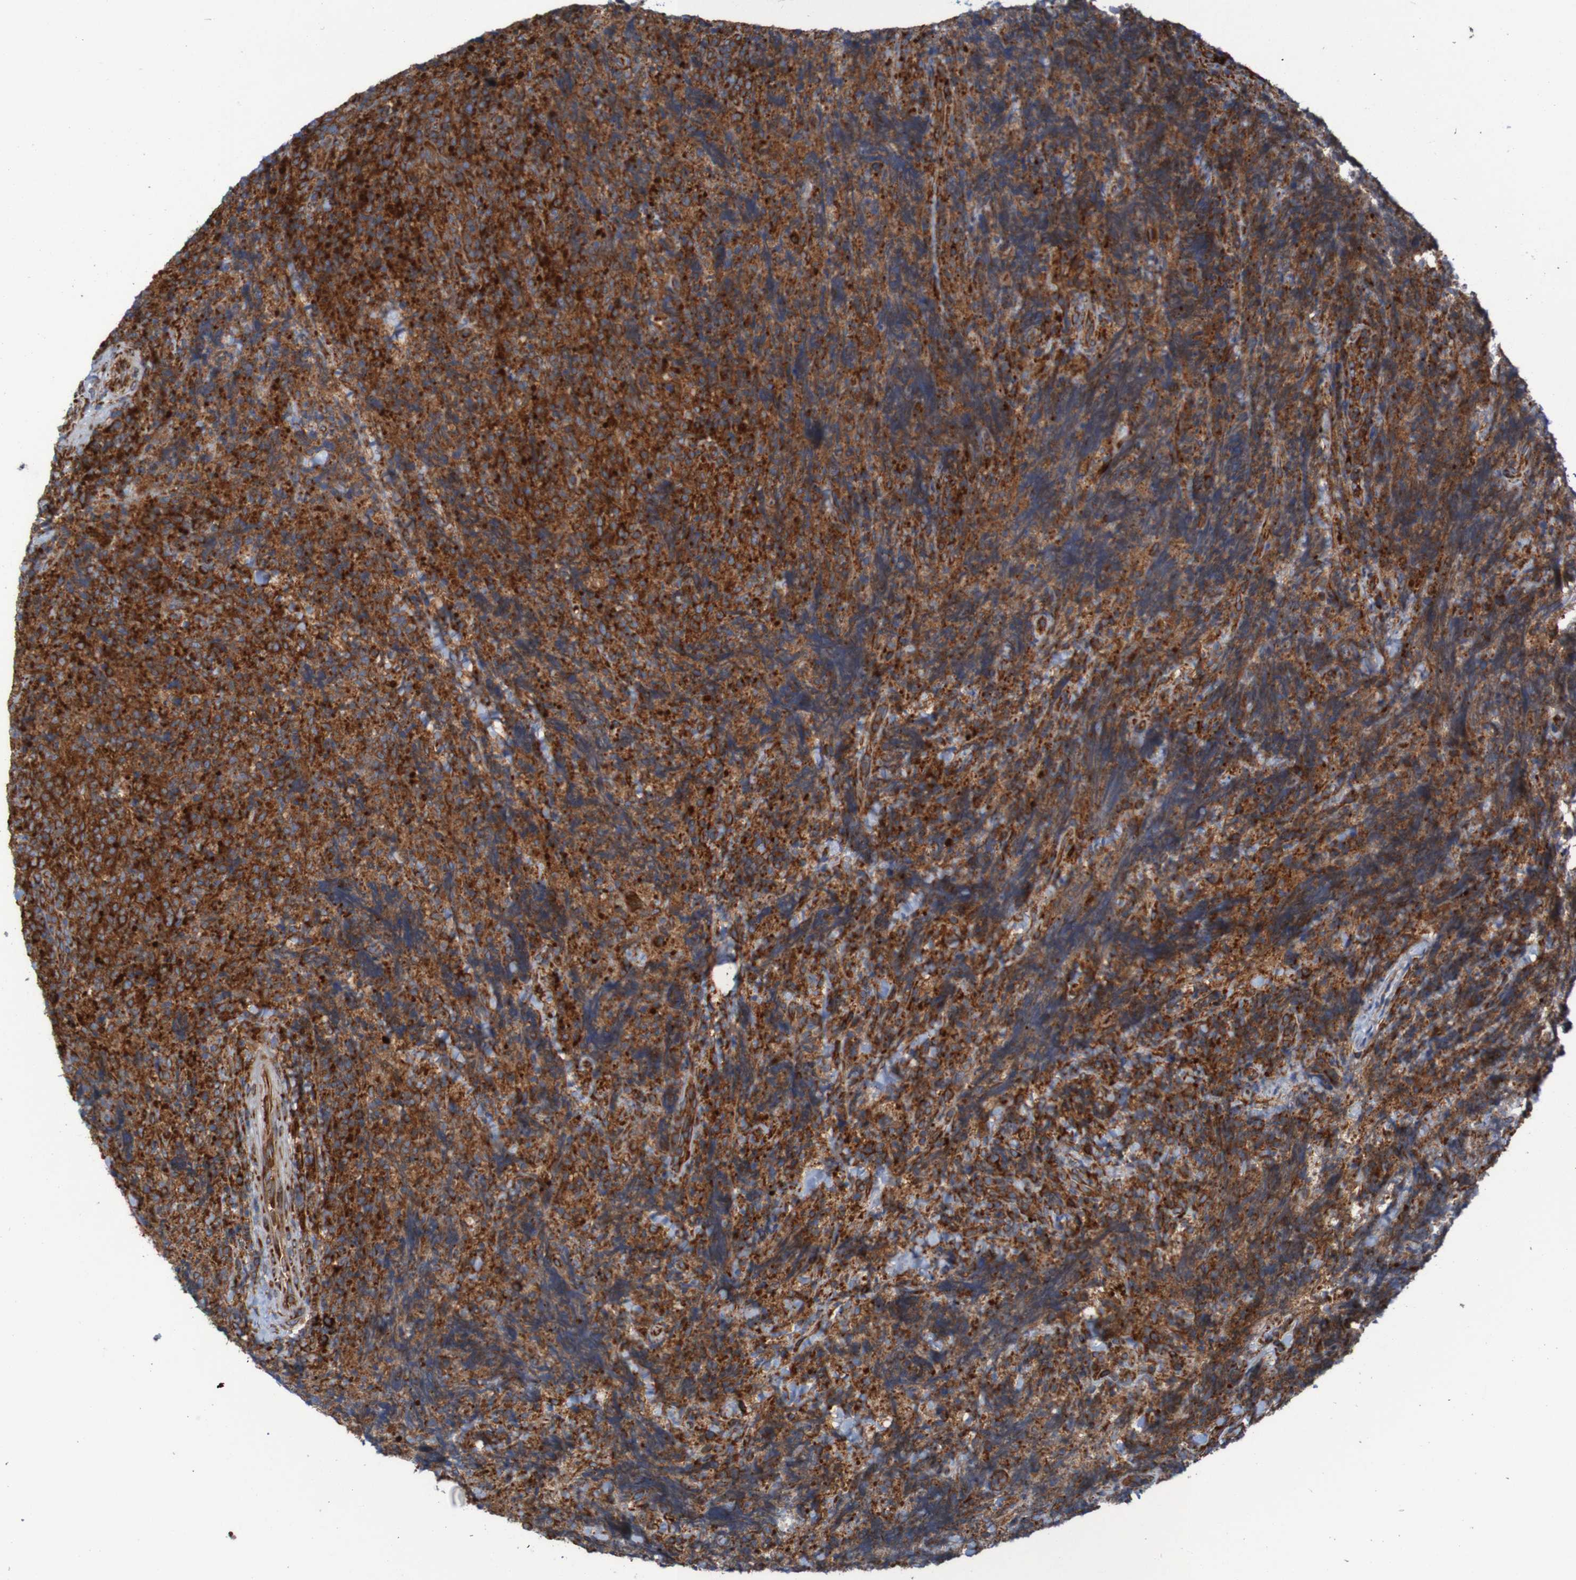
{"staining": {"intensity": "strong", "quantity": ">75%", "location": "cytoplasmic/membranous"}, "tissue": "lymphoma", "cell_type": "Tumor cells", "image_type": "cancer", "snomed": [{"axis": "morphology", "description": "Malignant lymphoma, non-Hodgkin's type, High grade"}, {"axis": "topography", "description": "Tonsil"}], "caption": "Protein expression analysis of human lymphoma reveals strong cytoplasmic/membranous positivity in approximately >75% of tumor cells.", "gene": "RPL10", "patient": {"sex": "female", "age": 36}}